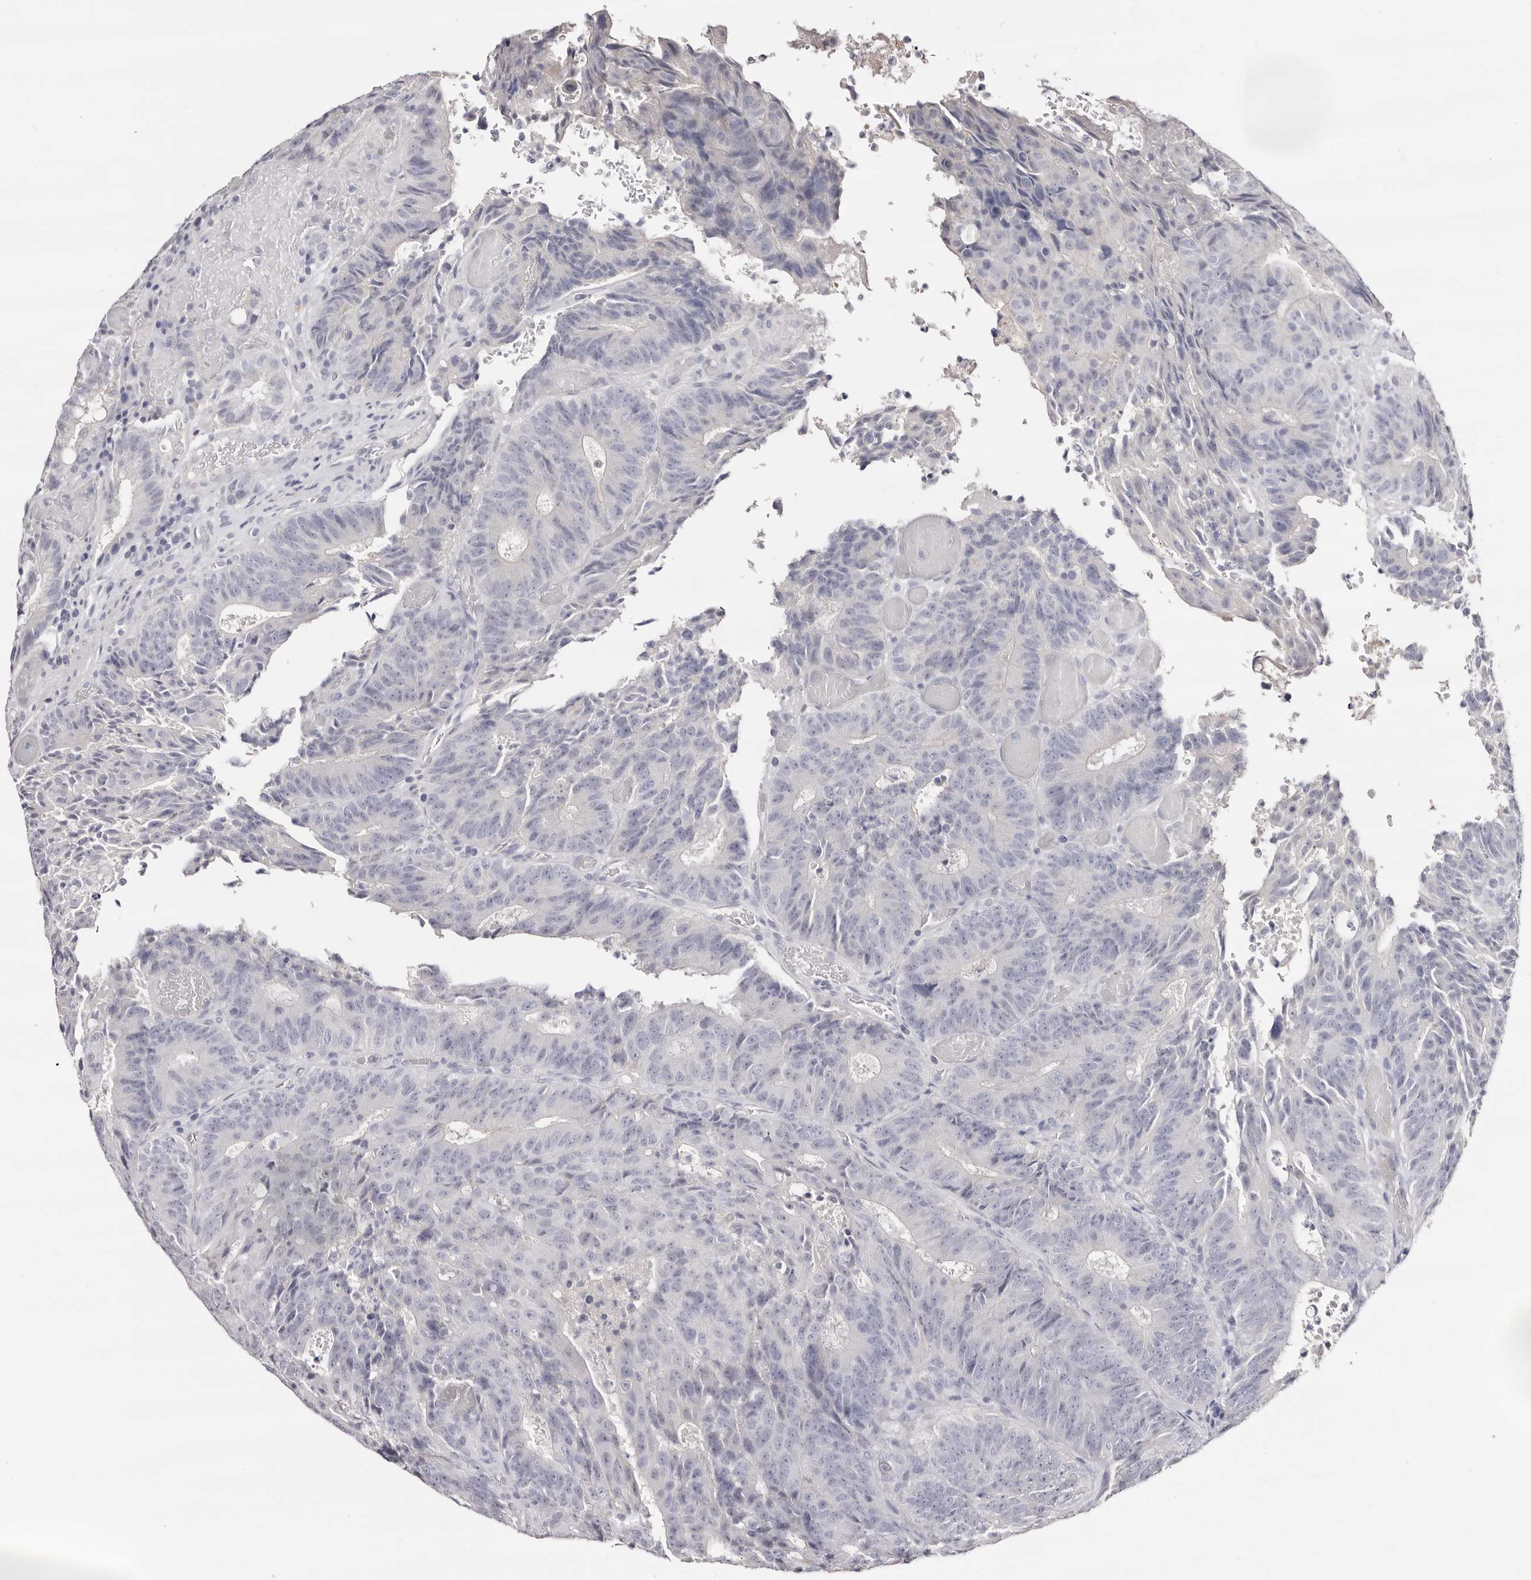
{"staining": {"intensity": "negative", "quantity": "none", "location": "none"}, "tissue": "colorectal cancer", "cell_type": "Tumor cells", "image_type": "cancer", "snomed": [{"axis": "morphology", "description": "Adenocarcinoma, NOS"}, {"axis": "topography", "description": "Colon"}], "caption": "Colorectal cancer was stained to show a protein in brown. There is no significant staining in tumor cells.", "gene": "AKNAD1", "patient": {"sex": "male", "age": 87}}